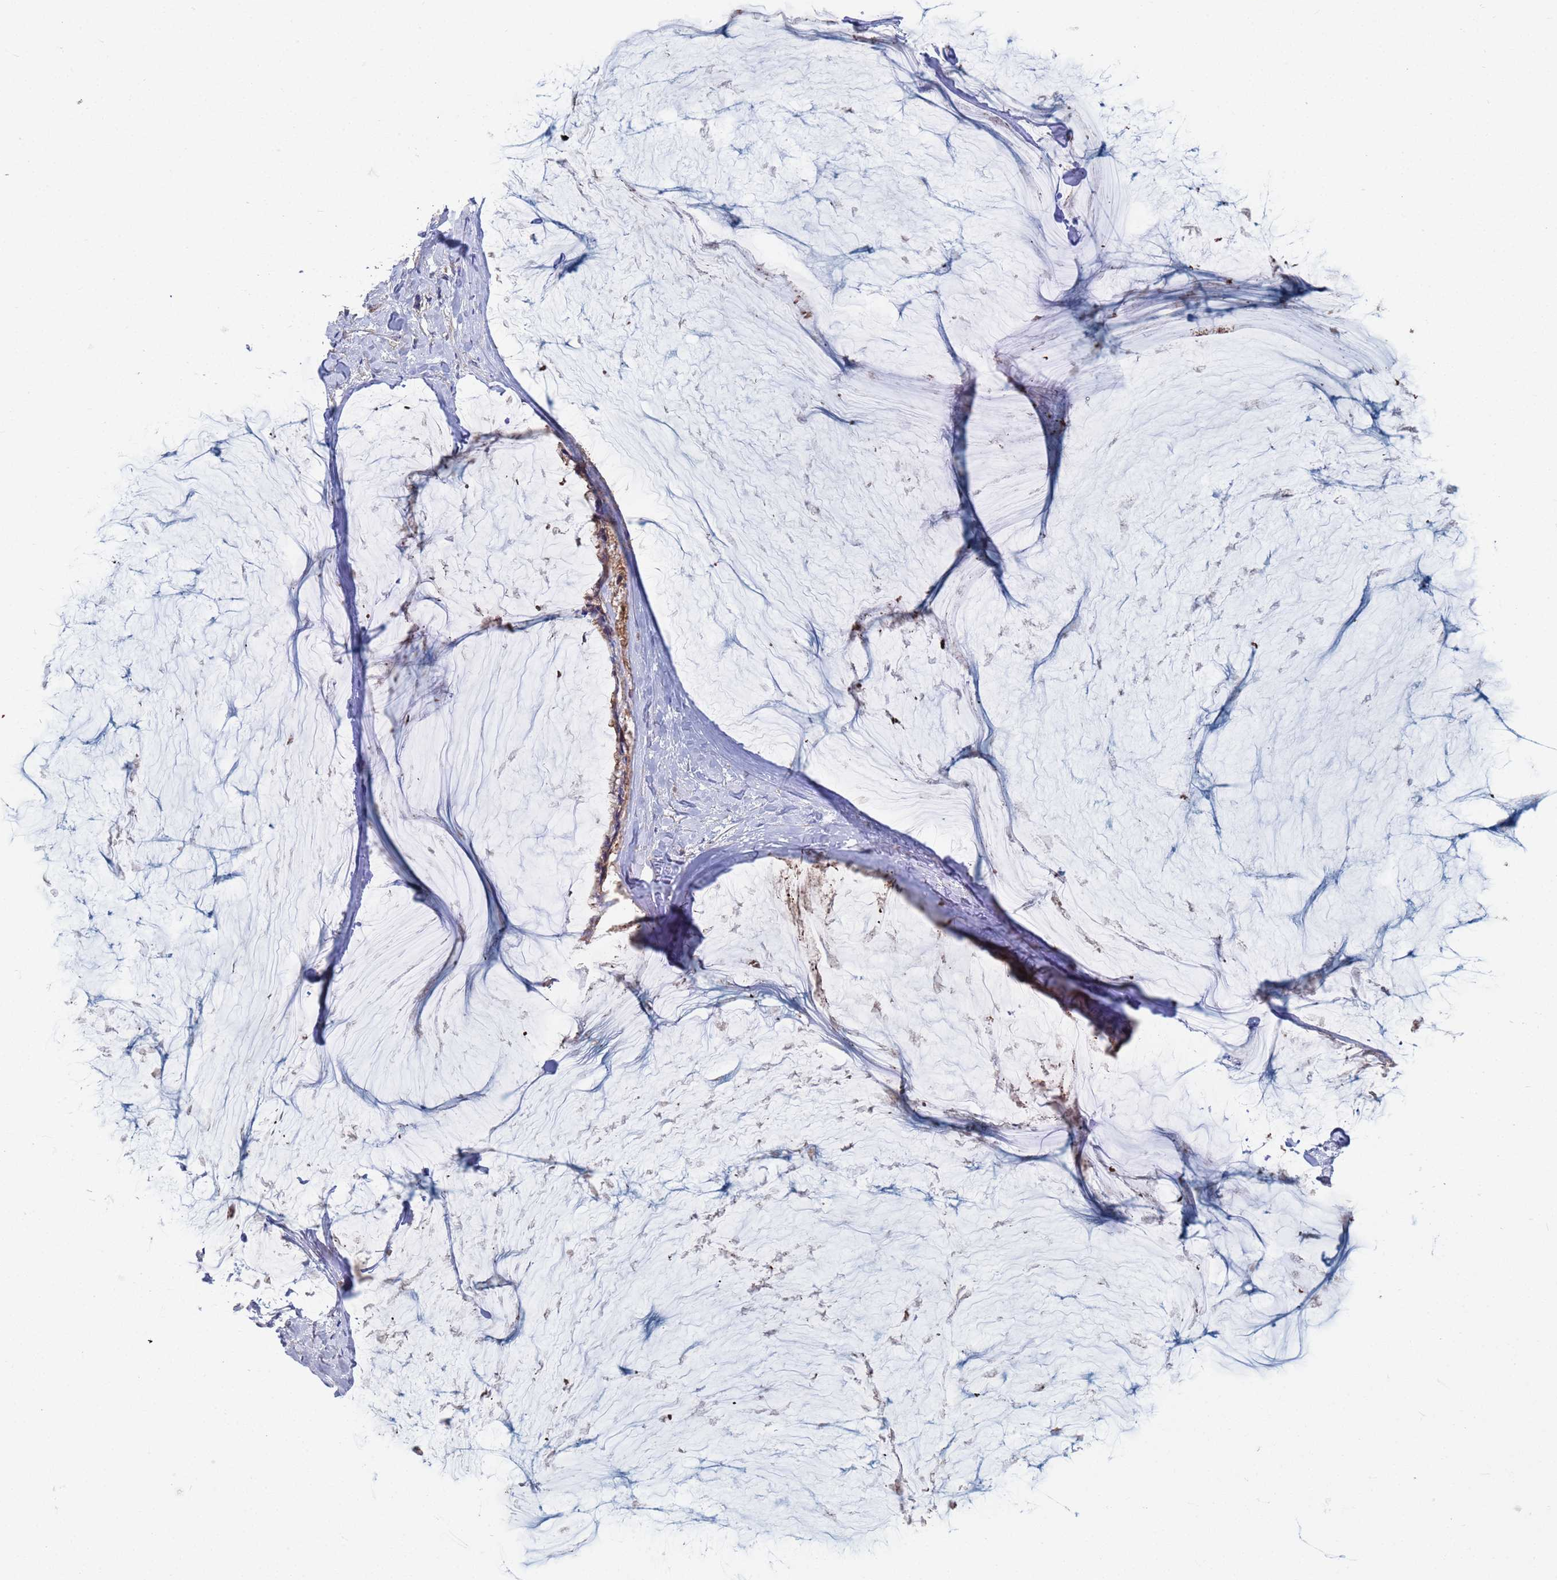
{"staining": {"intensity": "moderate", "quantity": "25%-75%", "location": "cytoplasmic/membranous"}, "tissue": "ovarian cancer", "cell_type": "Tumor cells", "image_type": "cancer", "snomed": [{"axis": "morphology", "description": "Cystadenocarcinoma, mucinous, NOS"}, {"axis": "topography", "description": "Ovary"}], "caption": "Ovarian cancer (mucinous cystadenocarcinoma) was stained to show a protein in brown. There is medium levels of moderate cytoplasmic/membranous staining in approximately 25%-75% of tumor cells.", "gene": "NDUFAF6", "patient": {"sex": "female", "age": 39}}